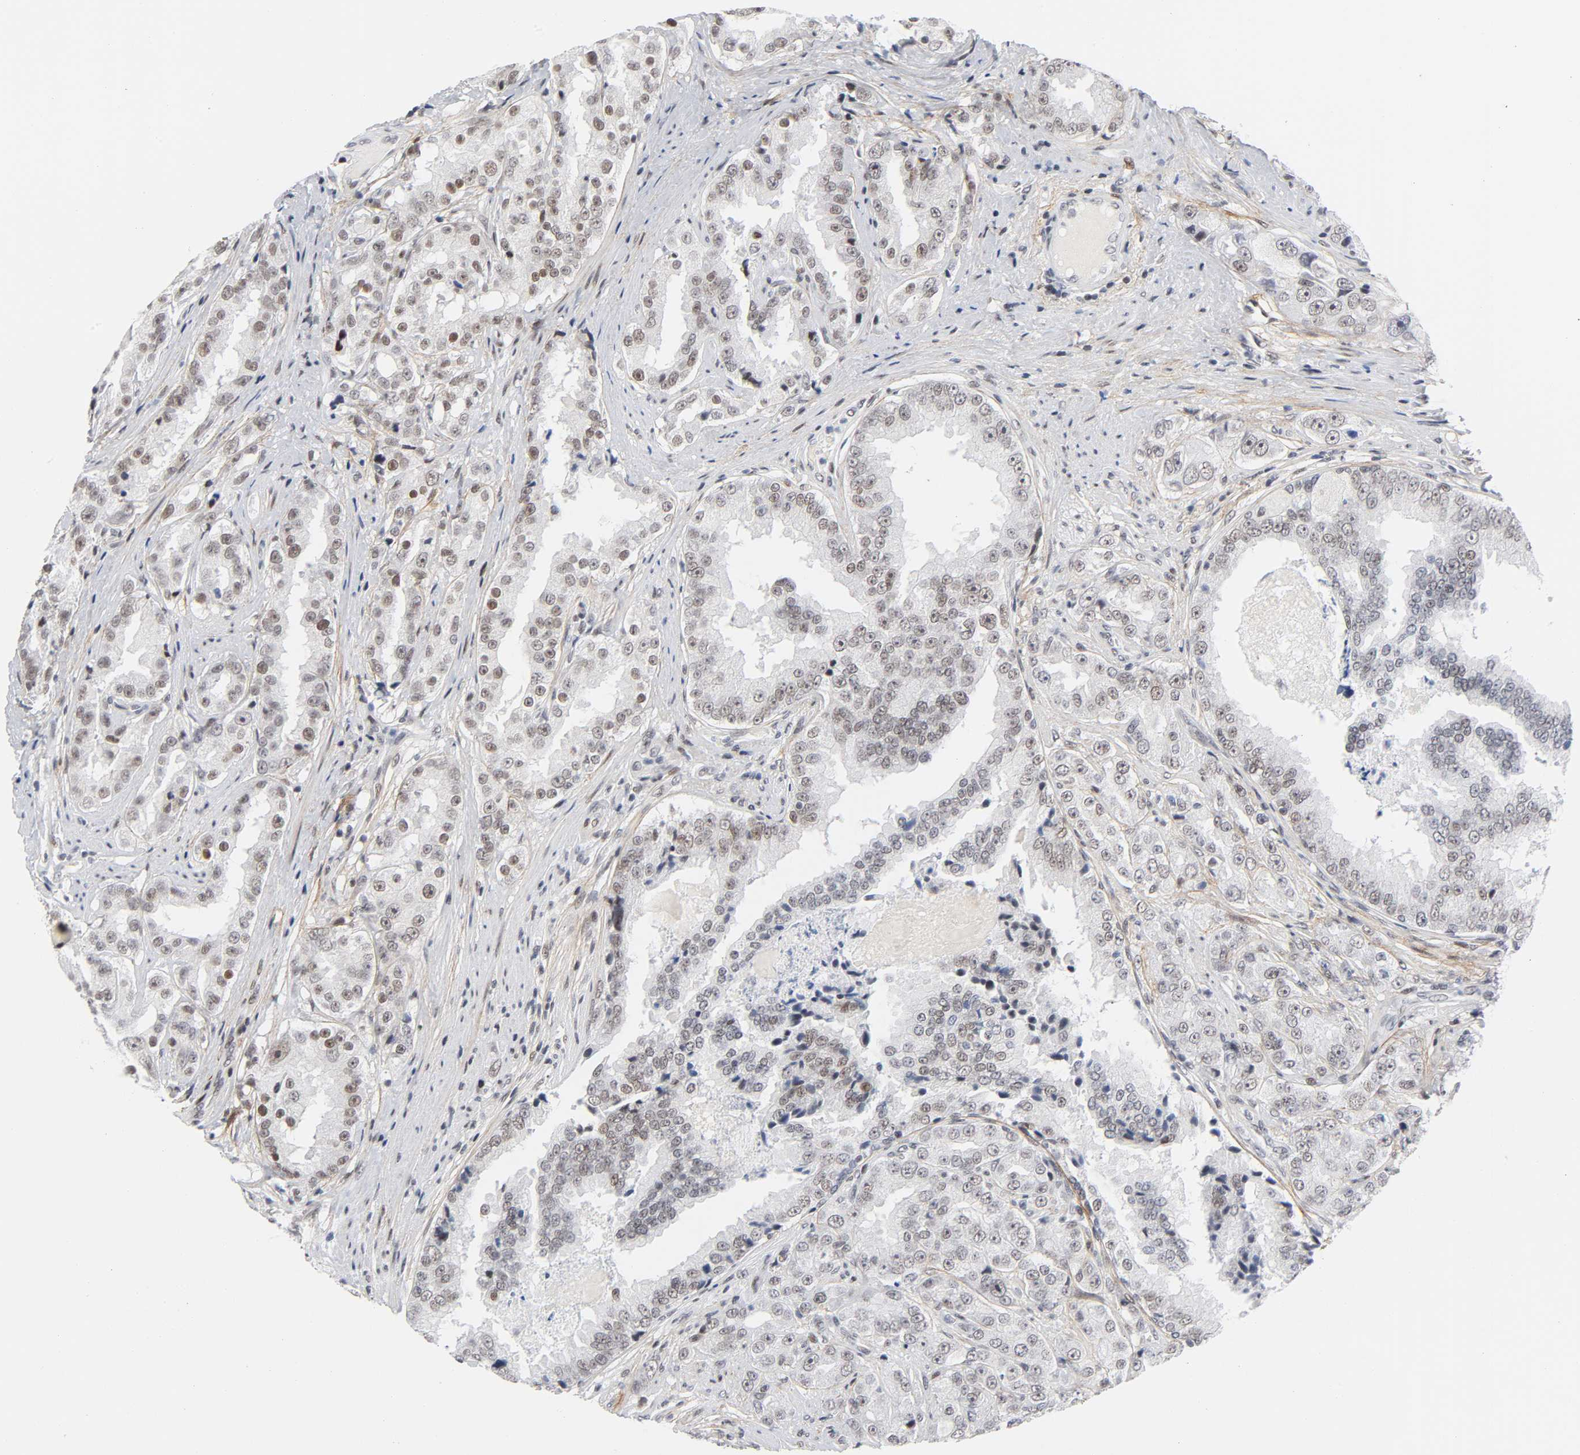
{"staining": {"intensity": "weak", "quantity": "25%-75%", "location": "cytoplasmic/membranous,nuclear"}, "tissue": "prostate cancer", "cell_type": "Tumor cells", "image_type": "cancer", "snomed": [{"axis": "morphology", "description": "Adenocarcinoma, High grade"}, {"axis": "topography", "description": "Prostate"}], "caption": "Immunohistochemical staining of human high-grade adenocarcinoma (prostate) demonstrates low levels of weak cytoplasmic/membranous and nuclear expression in approximately 25%-75% of tumor cells.", "gene": "DIDO1", "patient": {"sex": "male", "age": 73}}